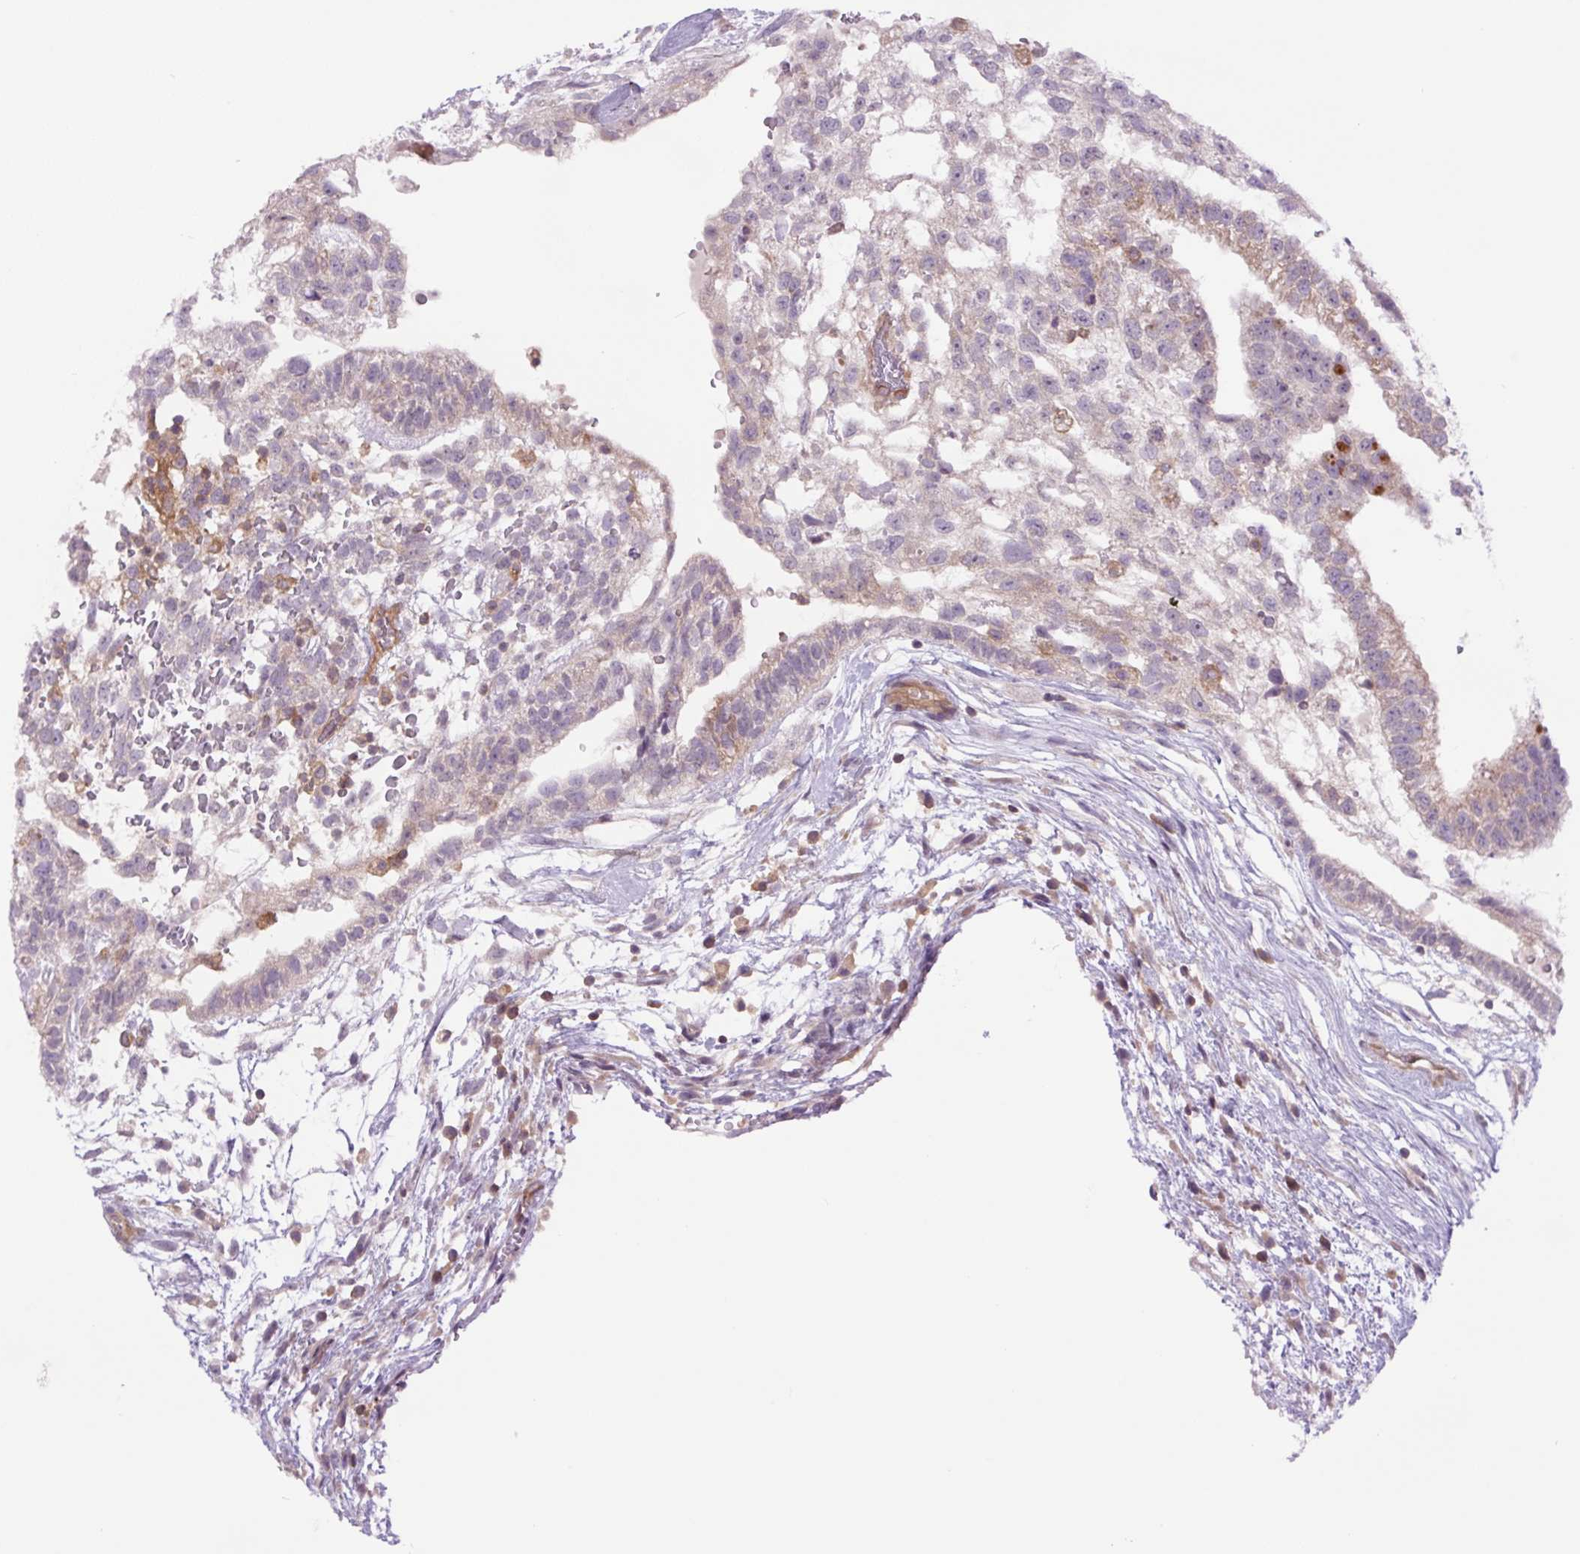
{"staining": {"intensity": "weak", "quantity": "<25%", "location": "cytoplasmic/membranous"}, "tissue": "testis cancer", "cell_type": "Tumor cells", "image_type": "cancer", "snomed": [{"axis": "morphology", "description": "Carcinoma, Embryonal, NOS"}, {"axis": "topography", "description": "Testis"}], "caption": "IHC micrograph of human testis cancer (embryonal carcinoma) stained for a protein (brown), which shows no staining in tumor cells.", "gene": "MINK1", "patient": {"sex": "male", "age": 32}}